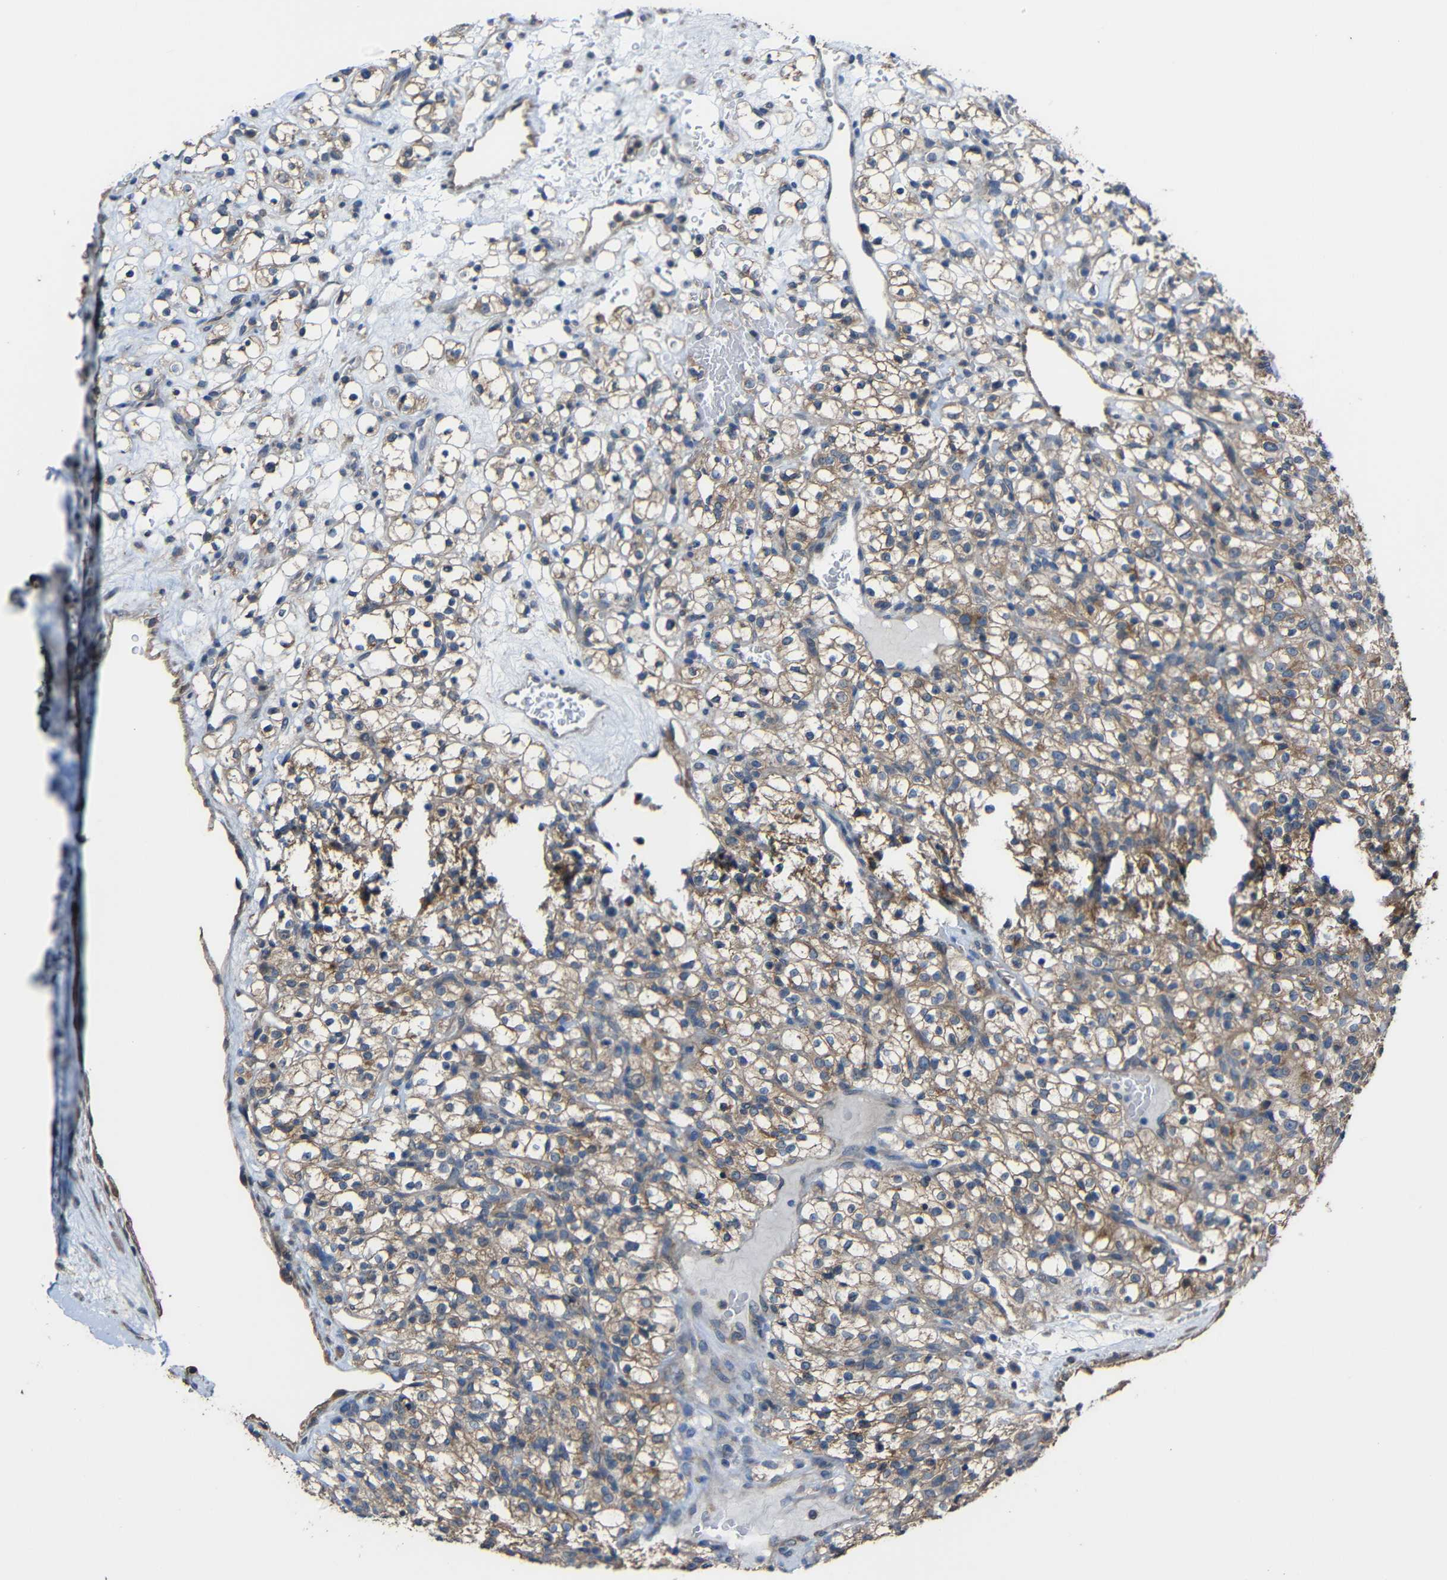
{"staining": {"intensity": "moderate", "quantity": "25%-75%", "location": "cytoplasmic/membranous"}, "tissue": "renal cancer", "cell_type": "Tumor cells", "image_type": "cancer", "snomed": [{"axis": "morphology", "description": "Normal tissue, NOS"}, {"axis": "morphology", "description": "Adenocarcinoma, NOS"}, {"axis": "topography", "description": "Kidney"}], "caption": "IHC photomicrograph of human renal cancer (adenocarcinoma) stained for a protein (brown), which demonstrates medium levels of moderate cytoplasmic/membranous positivity in approximately 25%-75% of tumor cells.", "gene": "CHST9", "patient": {"sex": "female", "age": 72}}